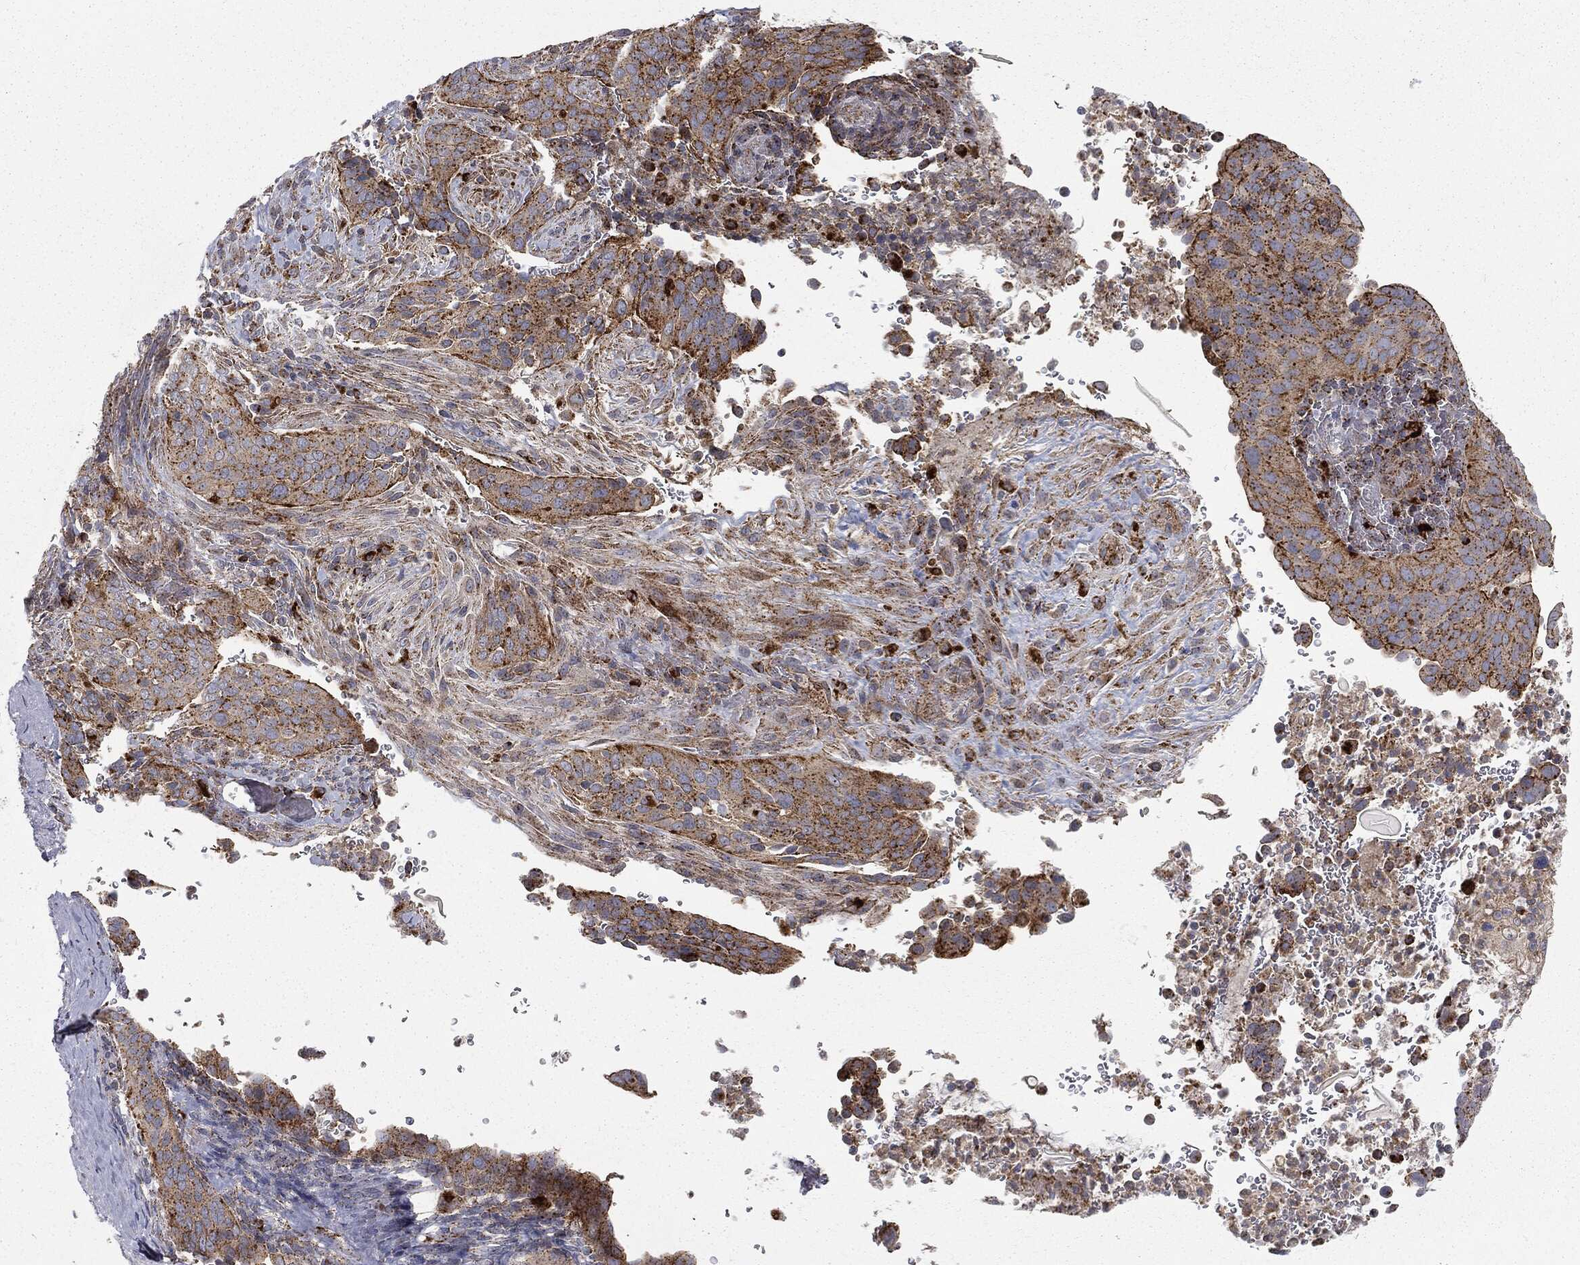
{"staining": {"intensity": "moderate", "quantity": "25%-75%", "location": "cytoplasmic/membranous"}, "tissue": "cervical cancer", "cell_type": "Tumor cells", "image_type": "cancer", "snomed": [{"axis": "morphology", "description": "Squamous cell carcinoma, NOS"}, {"axis": "topography", "description": "Cervix"}], "caption": "Immunohistochemistry (DAB (3,3'-diaminobenzidine)) staining of cervical squamous cell carcinoma exhibits moderate cytoplasmic/membranous protein positivity in approximately 25%-75% of tumor cells. (brown staining indicates protein expression, while blue staining denotes nuclei).", "gene": "CTSA", "patient": {"sex": "female", "age": 38}}